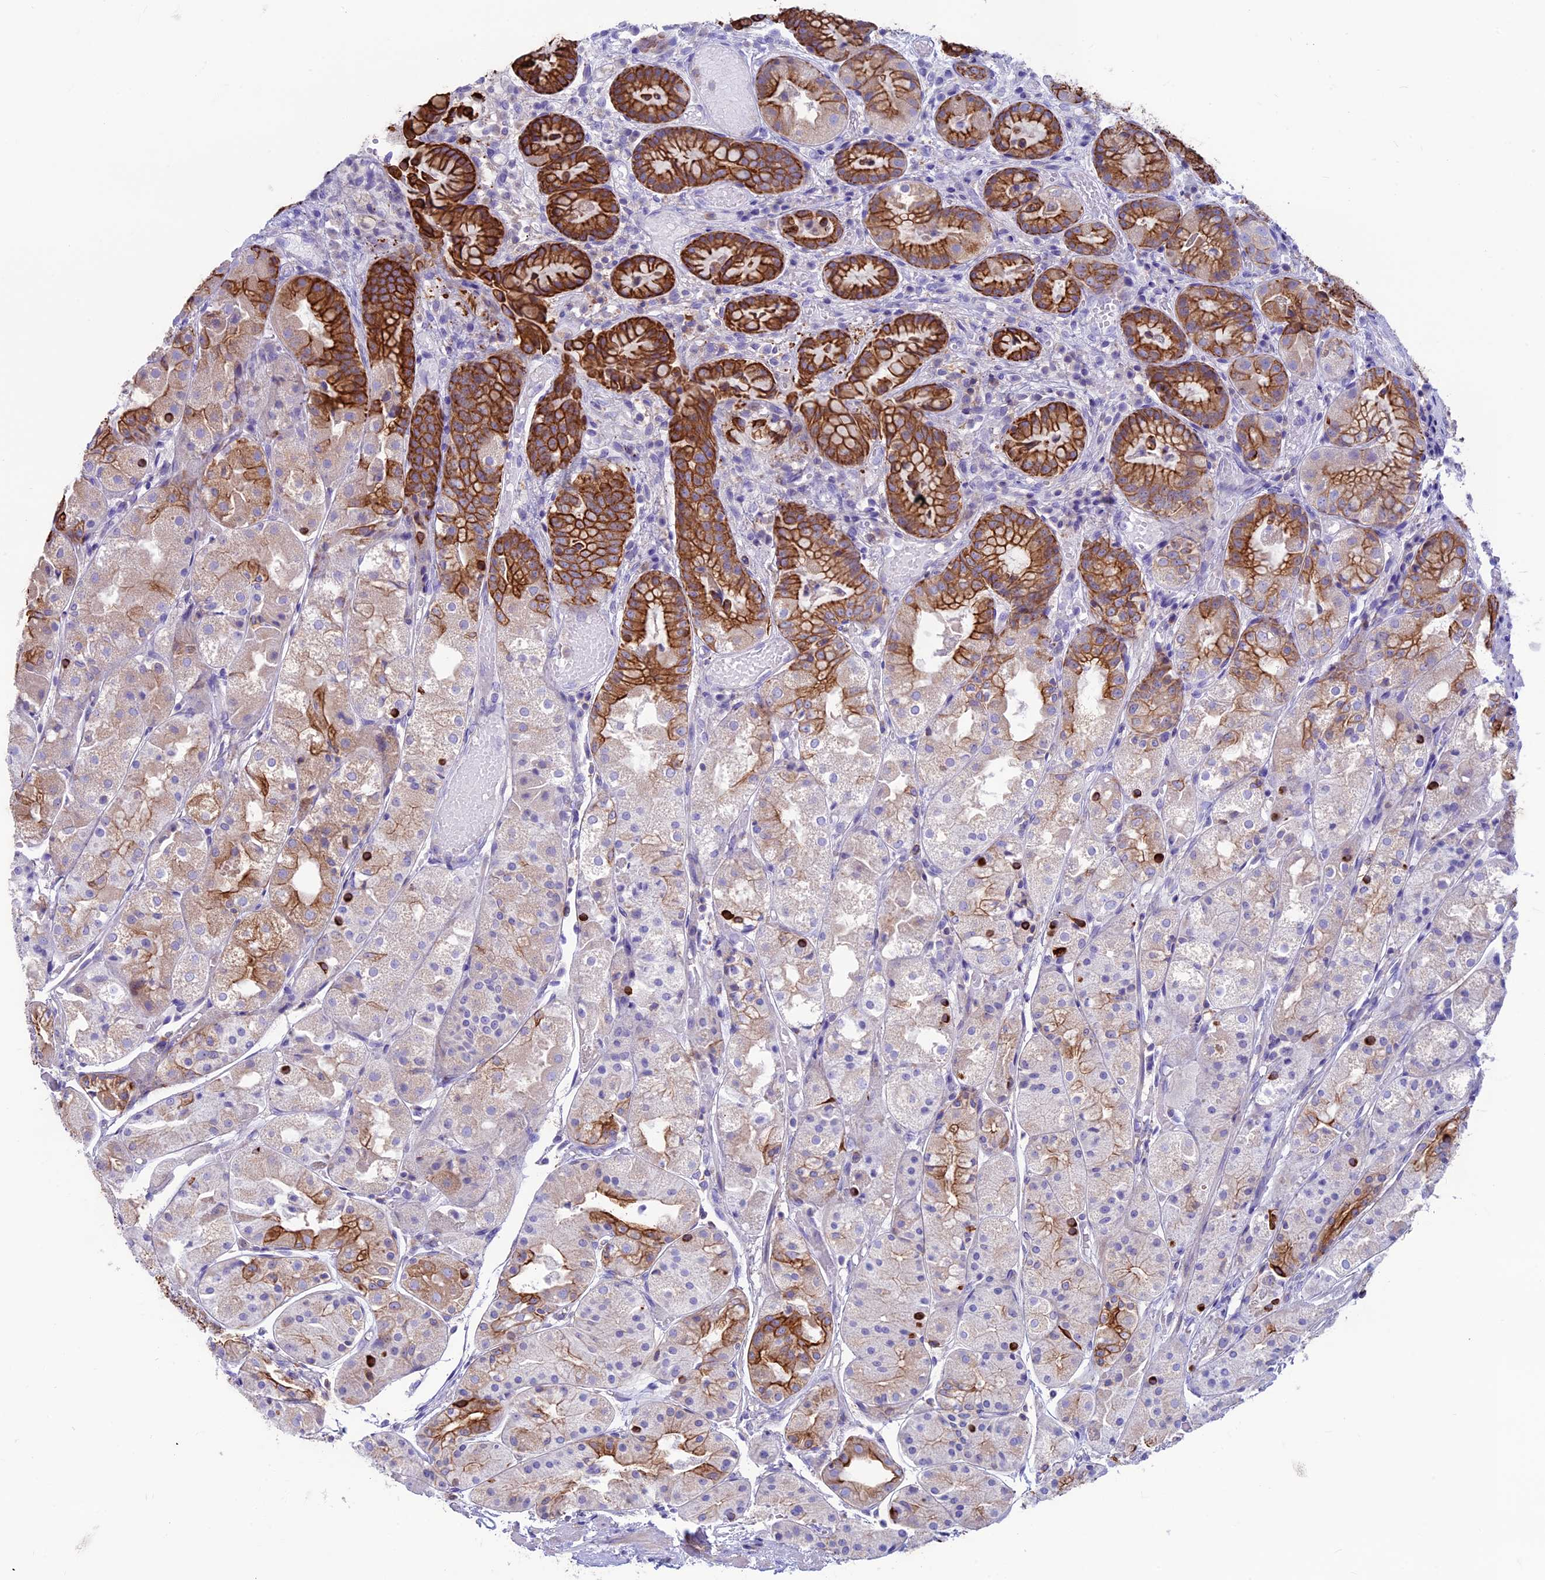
{"staining": {"intensity": "strong", "quantity": "25%-75%", "location": "cytoplasmic/membranous"}, "tissue": "stomach", "cell_type": "Glandular cells", "image_type": "normal", "snomed": [{"axis": "morphology", "description": "Normal tissue, NOS"}, {"axis": "topography", "description": "Stomach, upper"}], "caption": "IHC (DAB (3,3'-diaminobenzidine)) staining of unremarkable human stomach demonstrates strong cytoplasmic/membranous protein staining in about 25%-75% of glandular cells.", "gene": "CDAN1", "patient": {"sex": "male", "age": 72}}